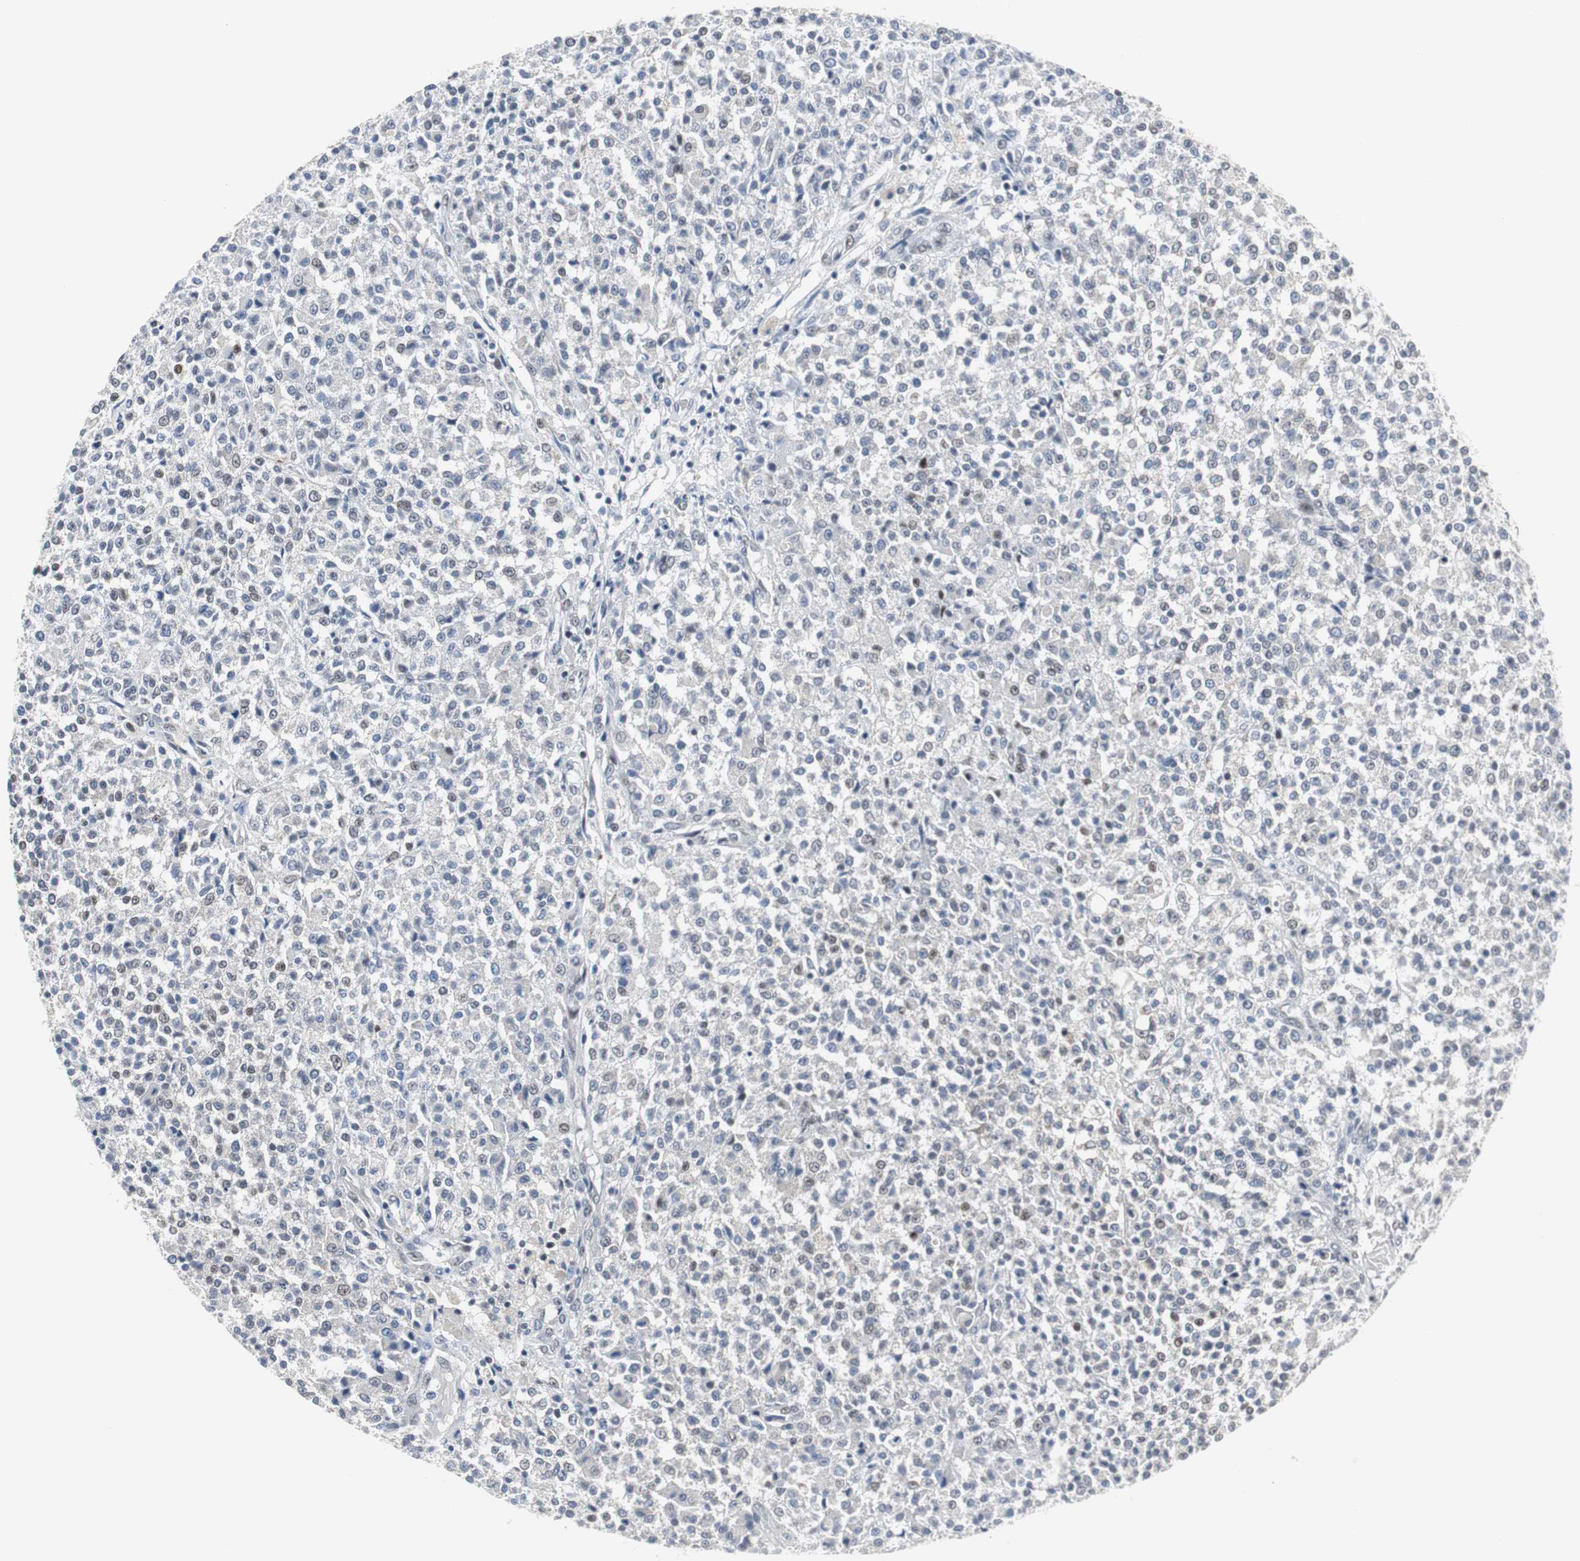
{"staining": {"intensity": "weak", "quantity": "<25%", "location": "nuclear"}, "tissue": "testis cancer", "cell_type": "Tumor cells", "image_type": "cancer", "snomed": [{"axis": "morphology", "description": "Seminoma, NOS"}, {"axis": "topography", "description": "Testis"}], "caption": "This is an IHC photomicrograph of human seminoma (testis). There is no staining in tumor cells.", "gene": "ZHX2", "patient": {"sex": "male", "age": 59}}